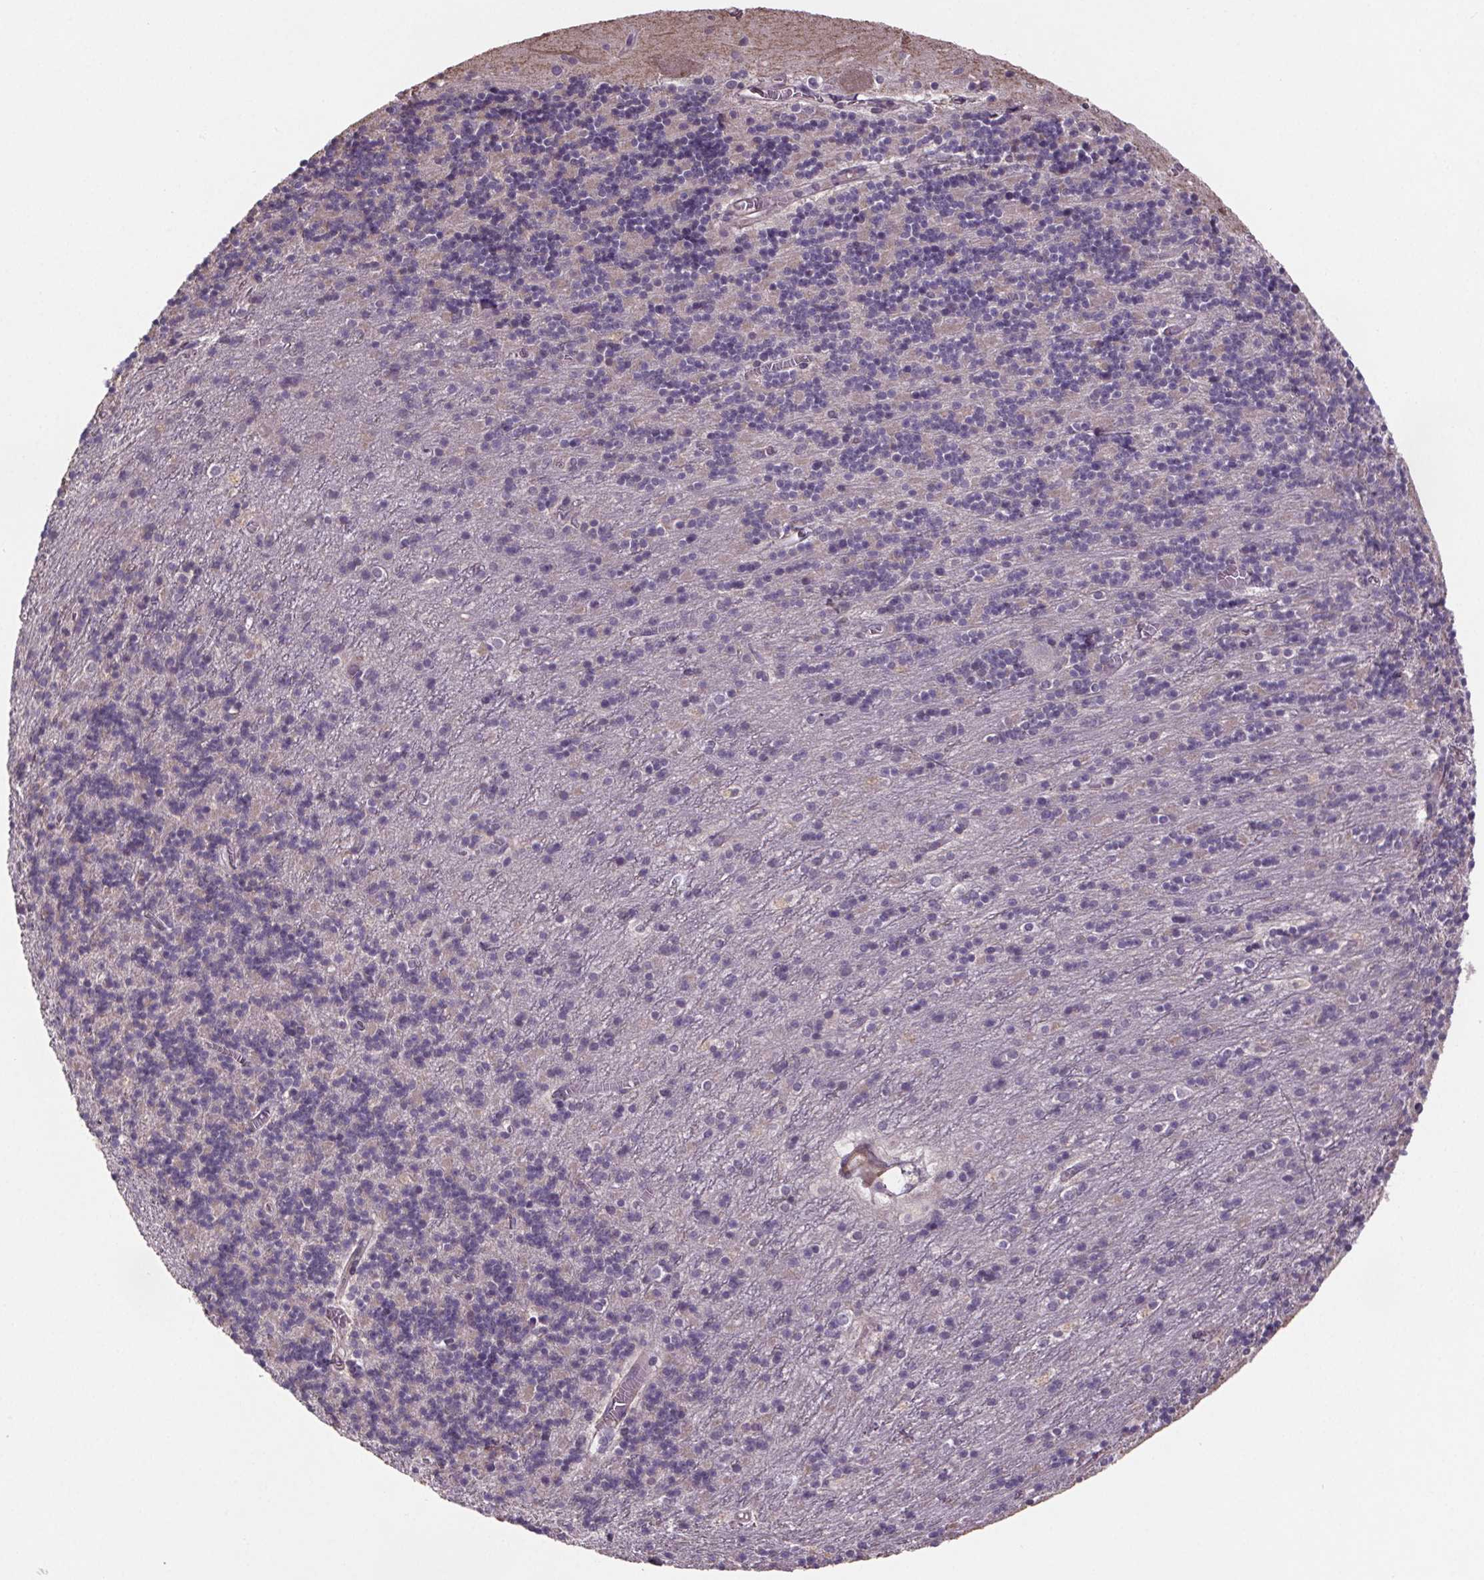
{"staining": {"intensity": "negative", "quantity": "none", "location": "none"}, "tissue": "cerebellum", "cell_type": "Cells in granular layer", "image_type": "normal", "snomed": [{"axis": "morphology", "description": "Normal tissue, NOS"}, {"axis": "topography", "description": "Cerebellum"}], "caption": "Cells in granular layer show no significant positivity in benign cerebellum. The staining is performed using DAB brown chromogen with nuclei counter-stained in using hematoxylin.", "gene": "CLN3", "patient": {"sex": "male", "age": 70}}